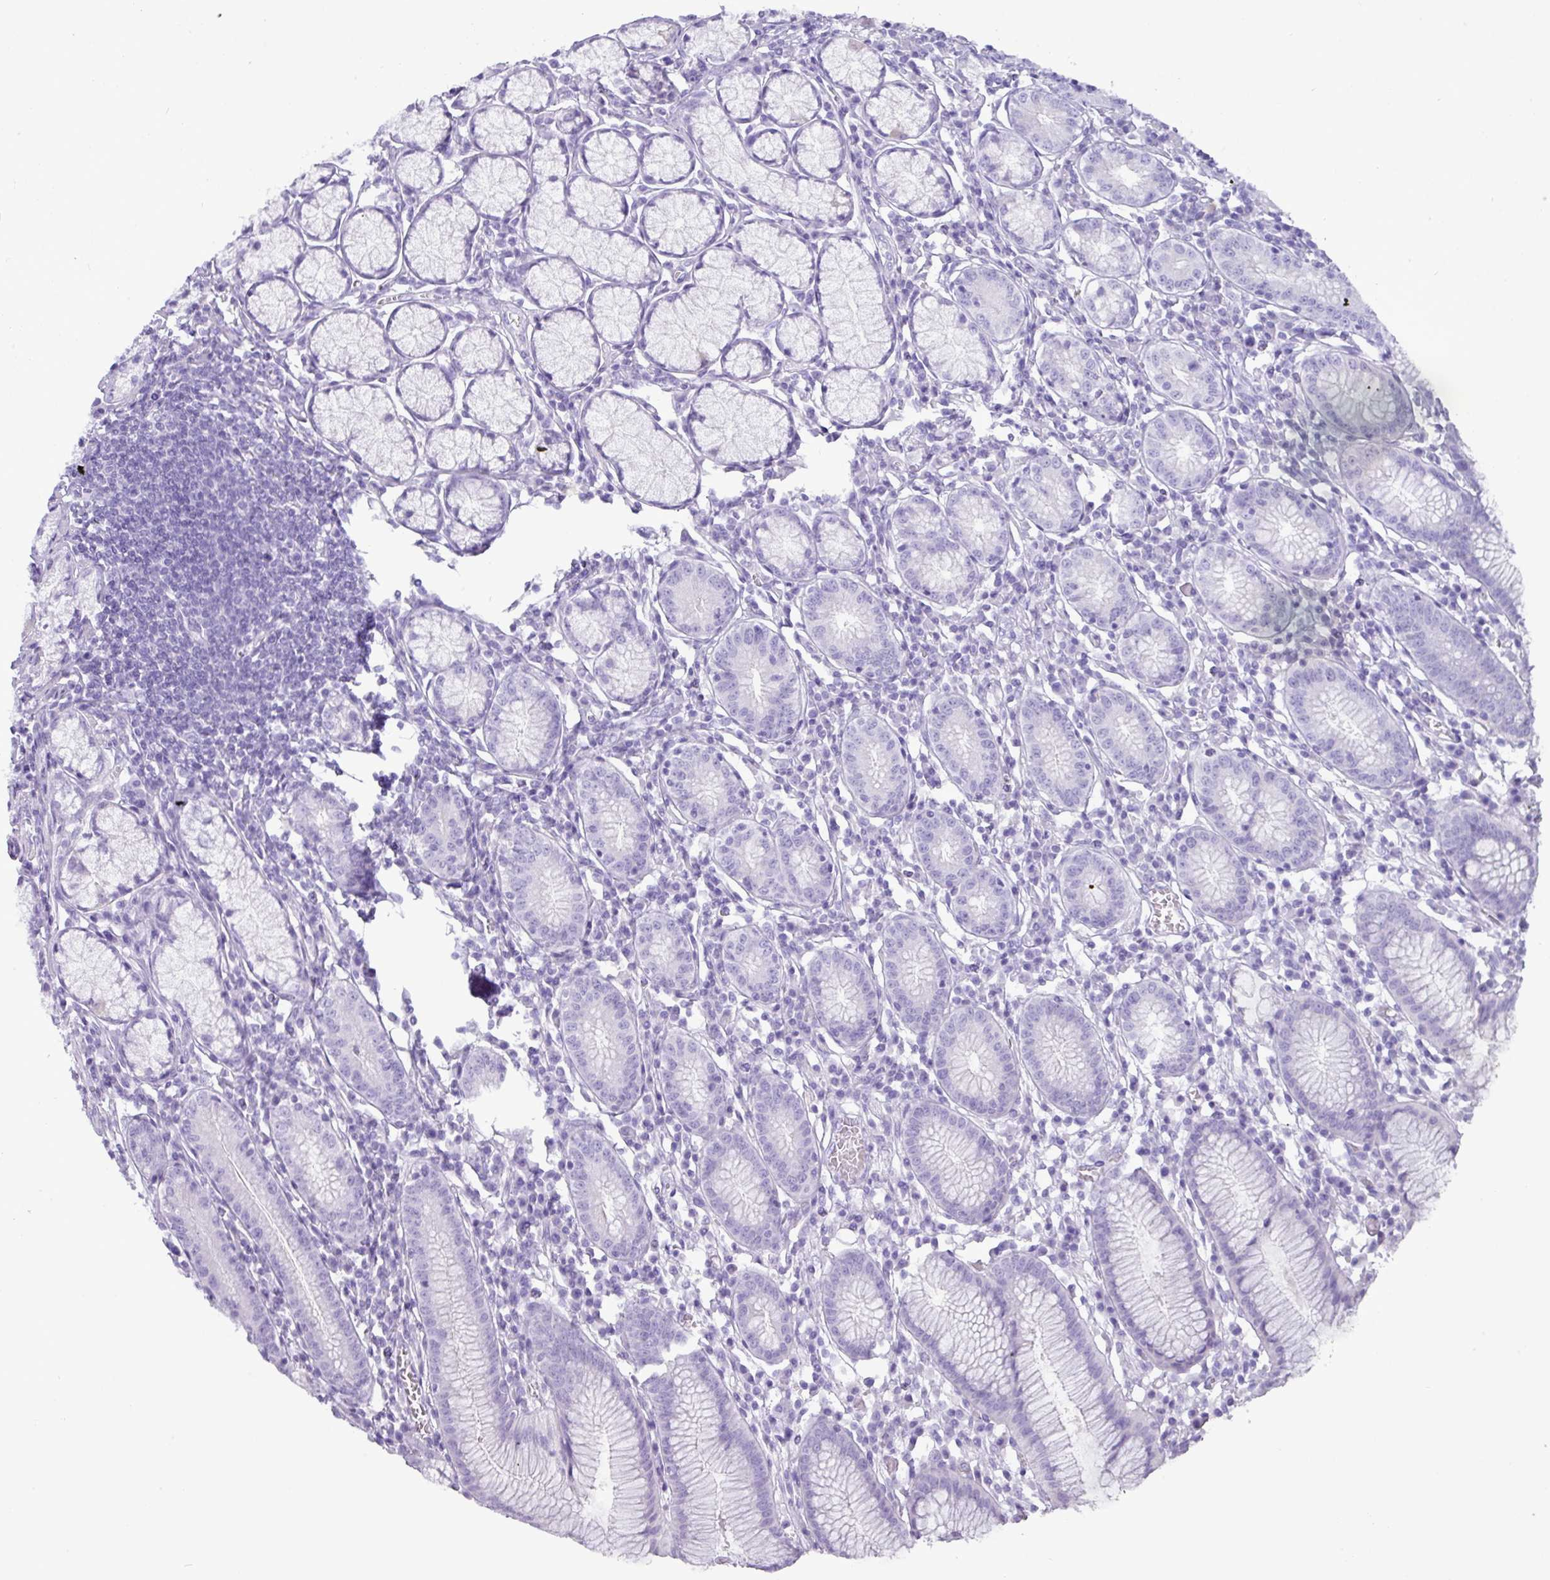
{"staining": {"intensity": "moderate", "quantity": "25%-75%", "location": "cytoplasmic/membranous"}, "tissue": "stomach", "cell_type": "Glandular cells", "image_type": "normal", "snomed": [{"axis": "morphology", "description": "Normal tissue, NOS"}, {"axis": "topography", "description": "Stomach"}], "caption": "Brown immunohistochemical staining in unremarkable human stomach exhibits moderate cytoplasmic/membranous expression in about 25%-75% of glandular cells.", "gene": "GSTA1", "patient": {"sex": "male", "age": 55}}